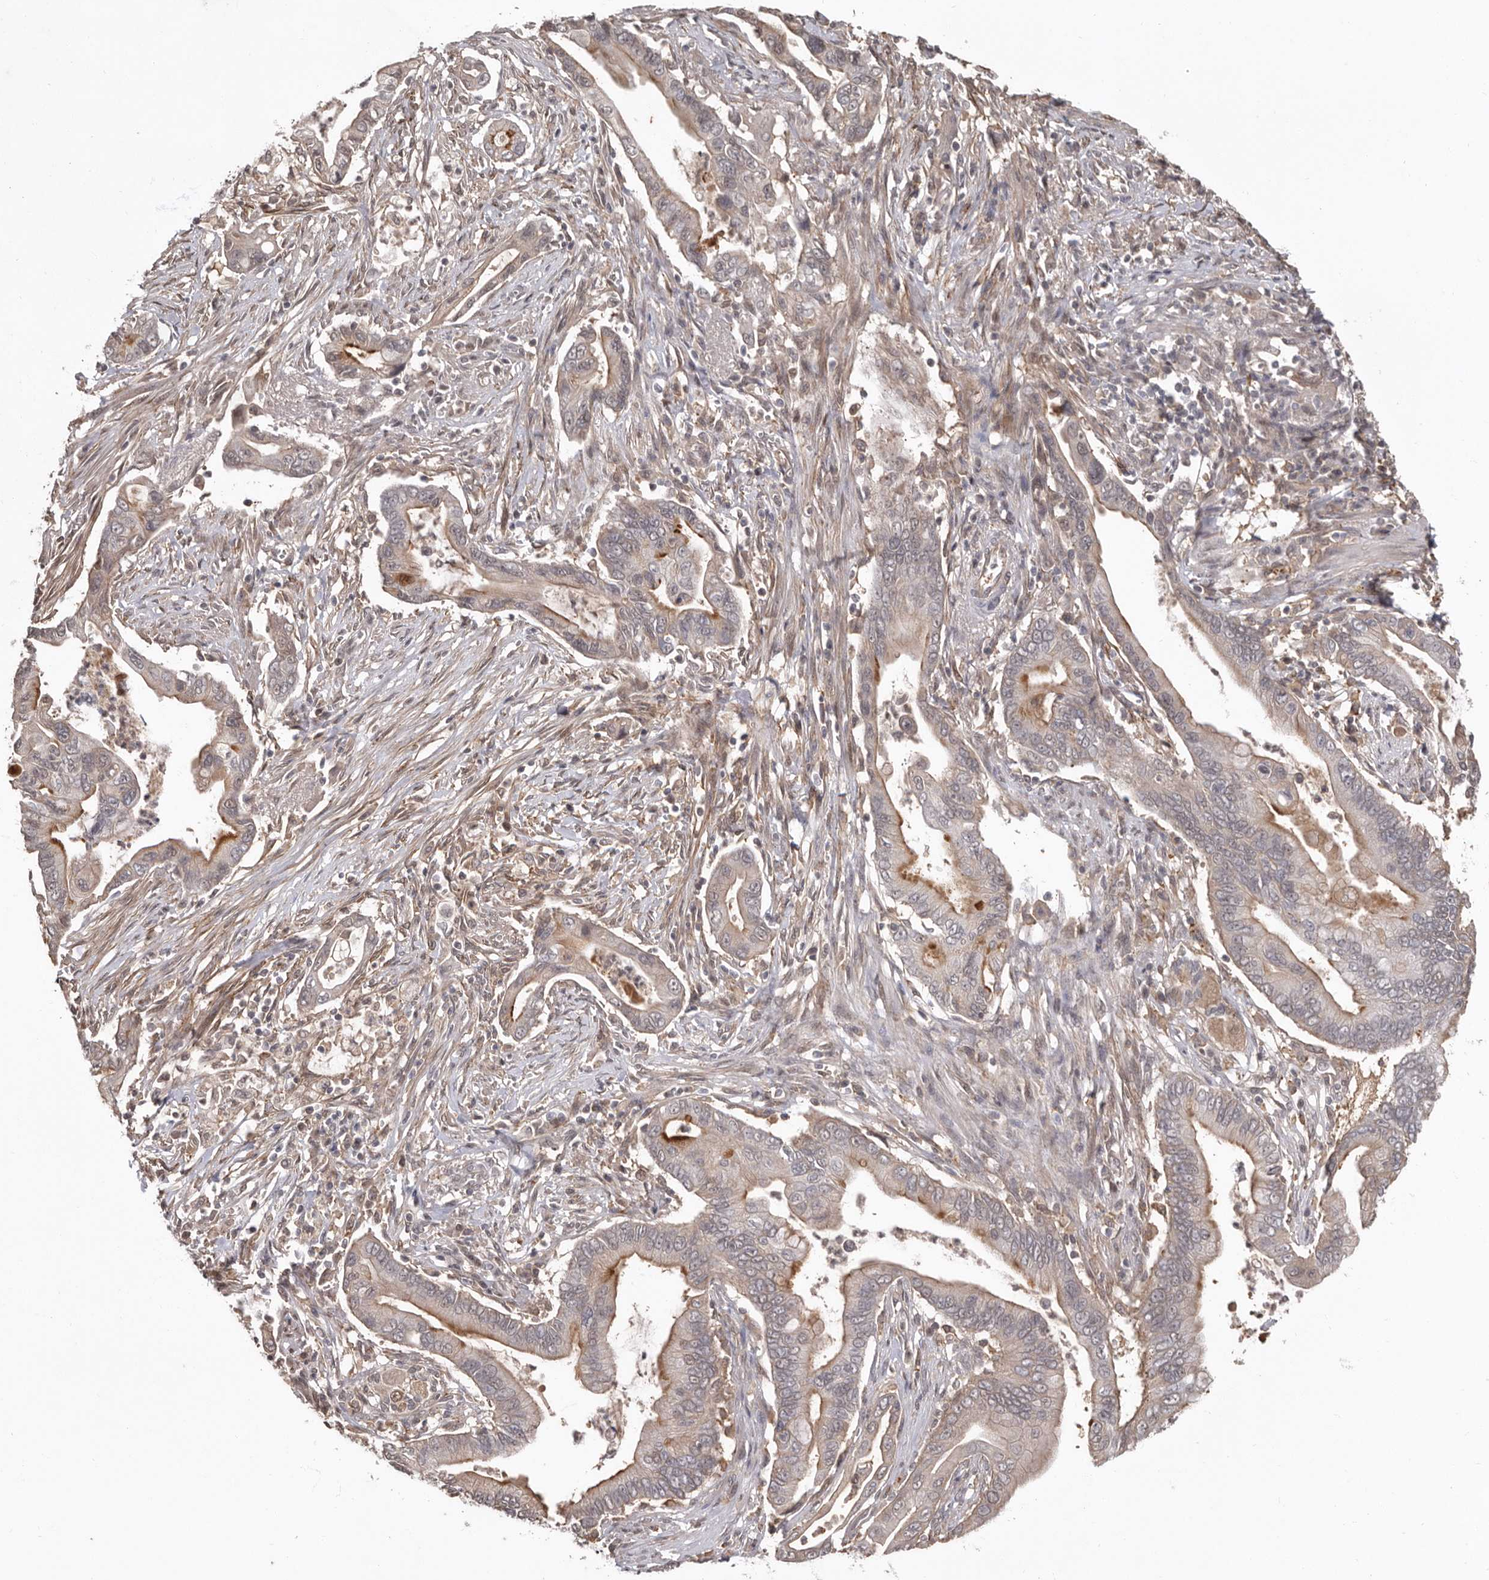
{"staining": {"intensity": "moderate", "quantity": "<25%", "location": "cytoplasmic/membranous"}, "tissue": "pancreatic cancer", "cell_type": "Tumor cells", "image_type": "cancer", "snomed": [{"axis": "morphology", "description": "Adenocarcinoma, NOS"}, {"axis": "topography", "description": "Pancreas"}], "caption": "Pancreatic cancer stained with a brown dye exhibits moderate cytoplasmic/membranous positive positivity in about <25% of tumor cells.", "gene": "LRGUK", "patient": {"sex": "male", "age": 78}}